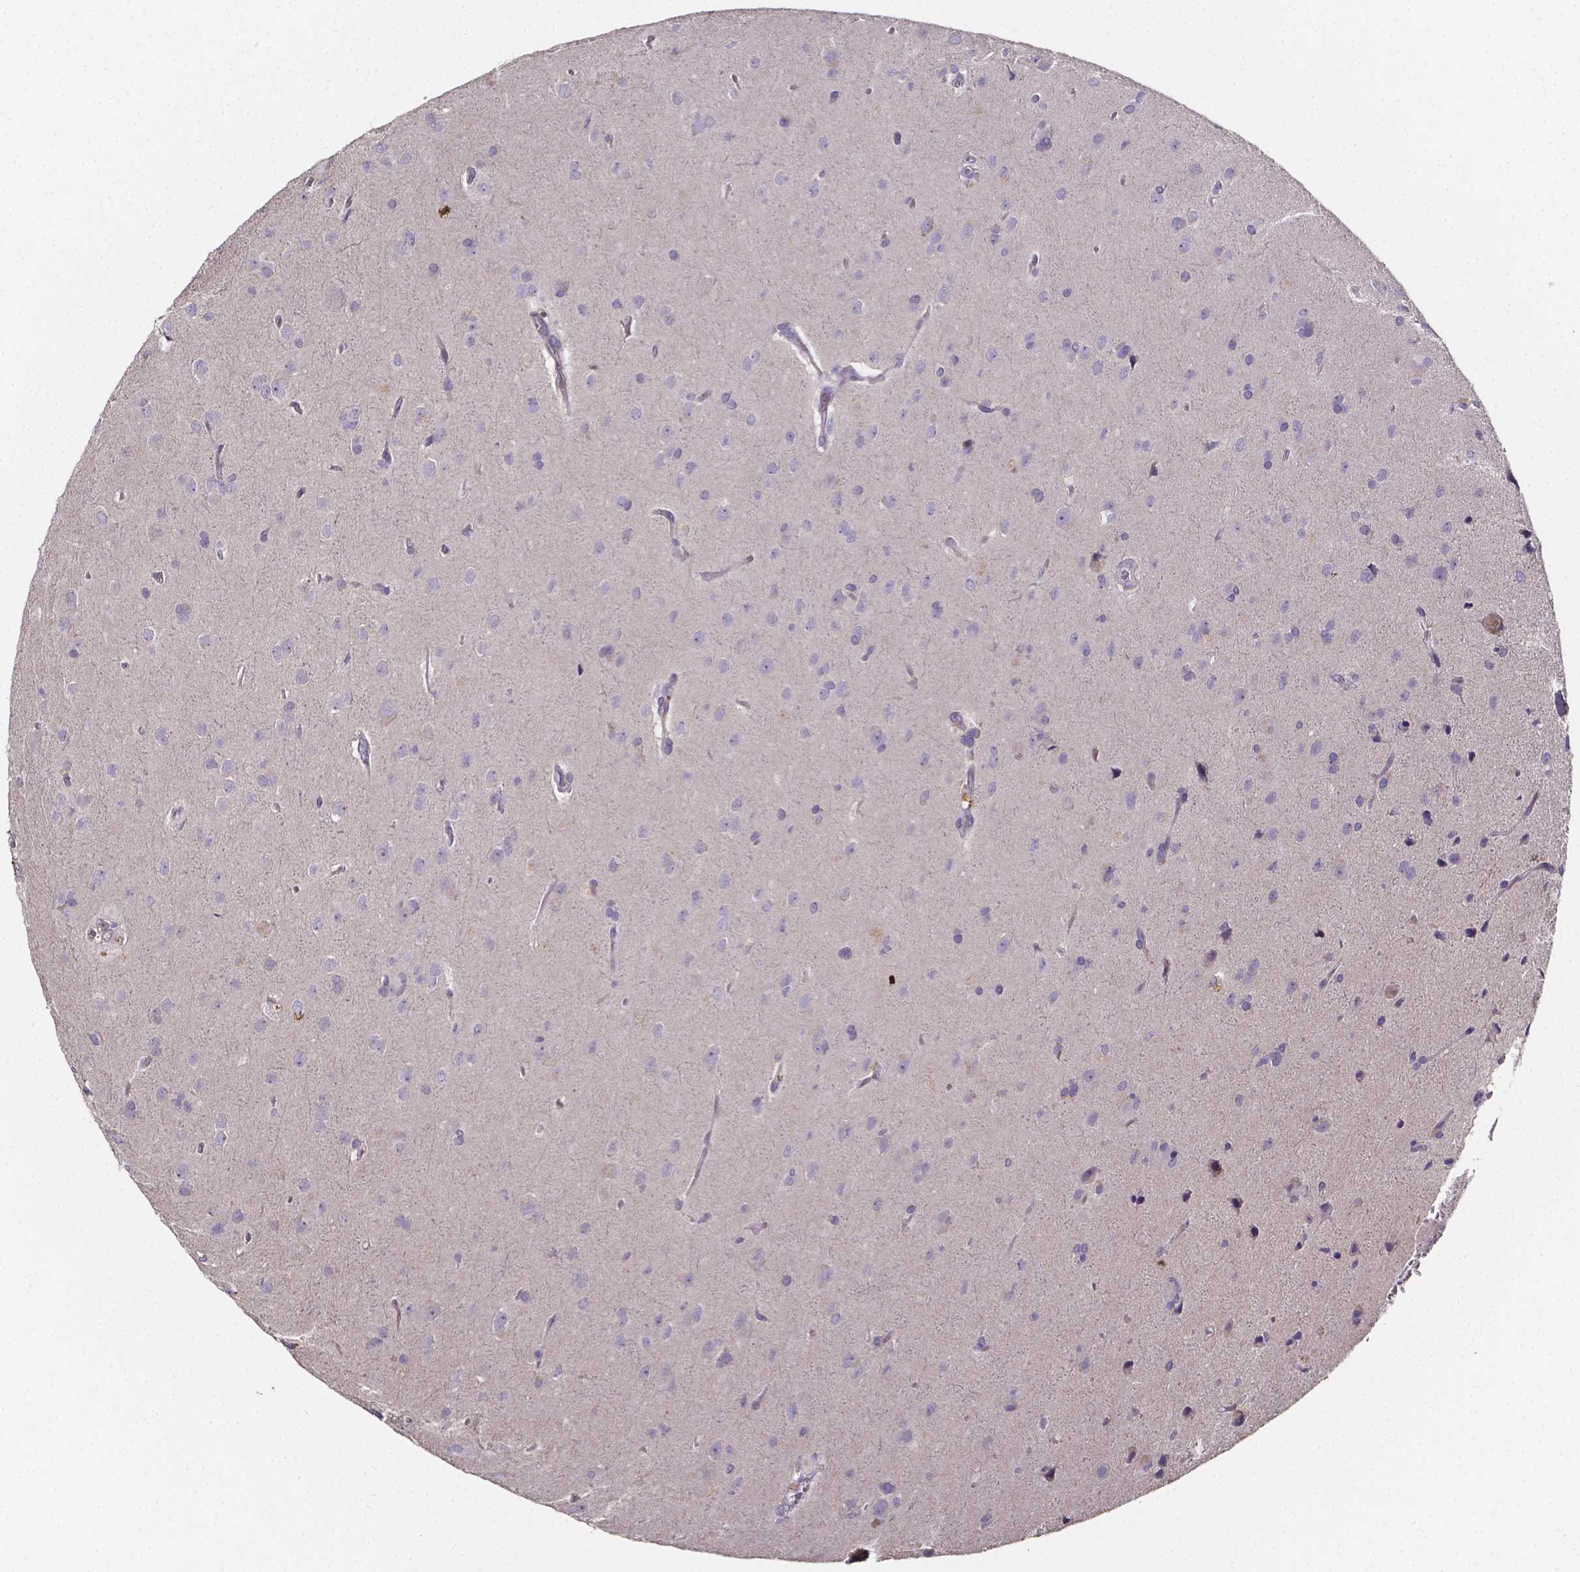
{"staining": {"intensity": "negative", "quantity": "none", "location": "none"}, "tissue": "glioma", "cell_type": "Tumor cells", "image_type": "cancer", "snomed": [{"axis": "morphology", "description": "Glioma, malignant, Low grade"}, {"axis": "topography", "description": "Brain"}], "caption": "An immunohistochemistry photomicrograph of low-grade glioma (malignant) is shown. There is no staining in tumor cells of low-grade glioma (malignant).", "gene": "THEMIS", "patient": {"sex": "male", "age": 58}}